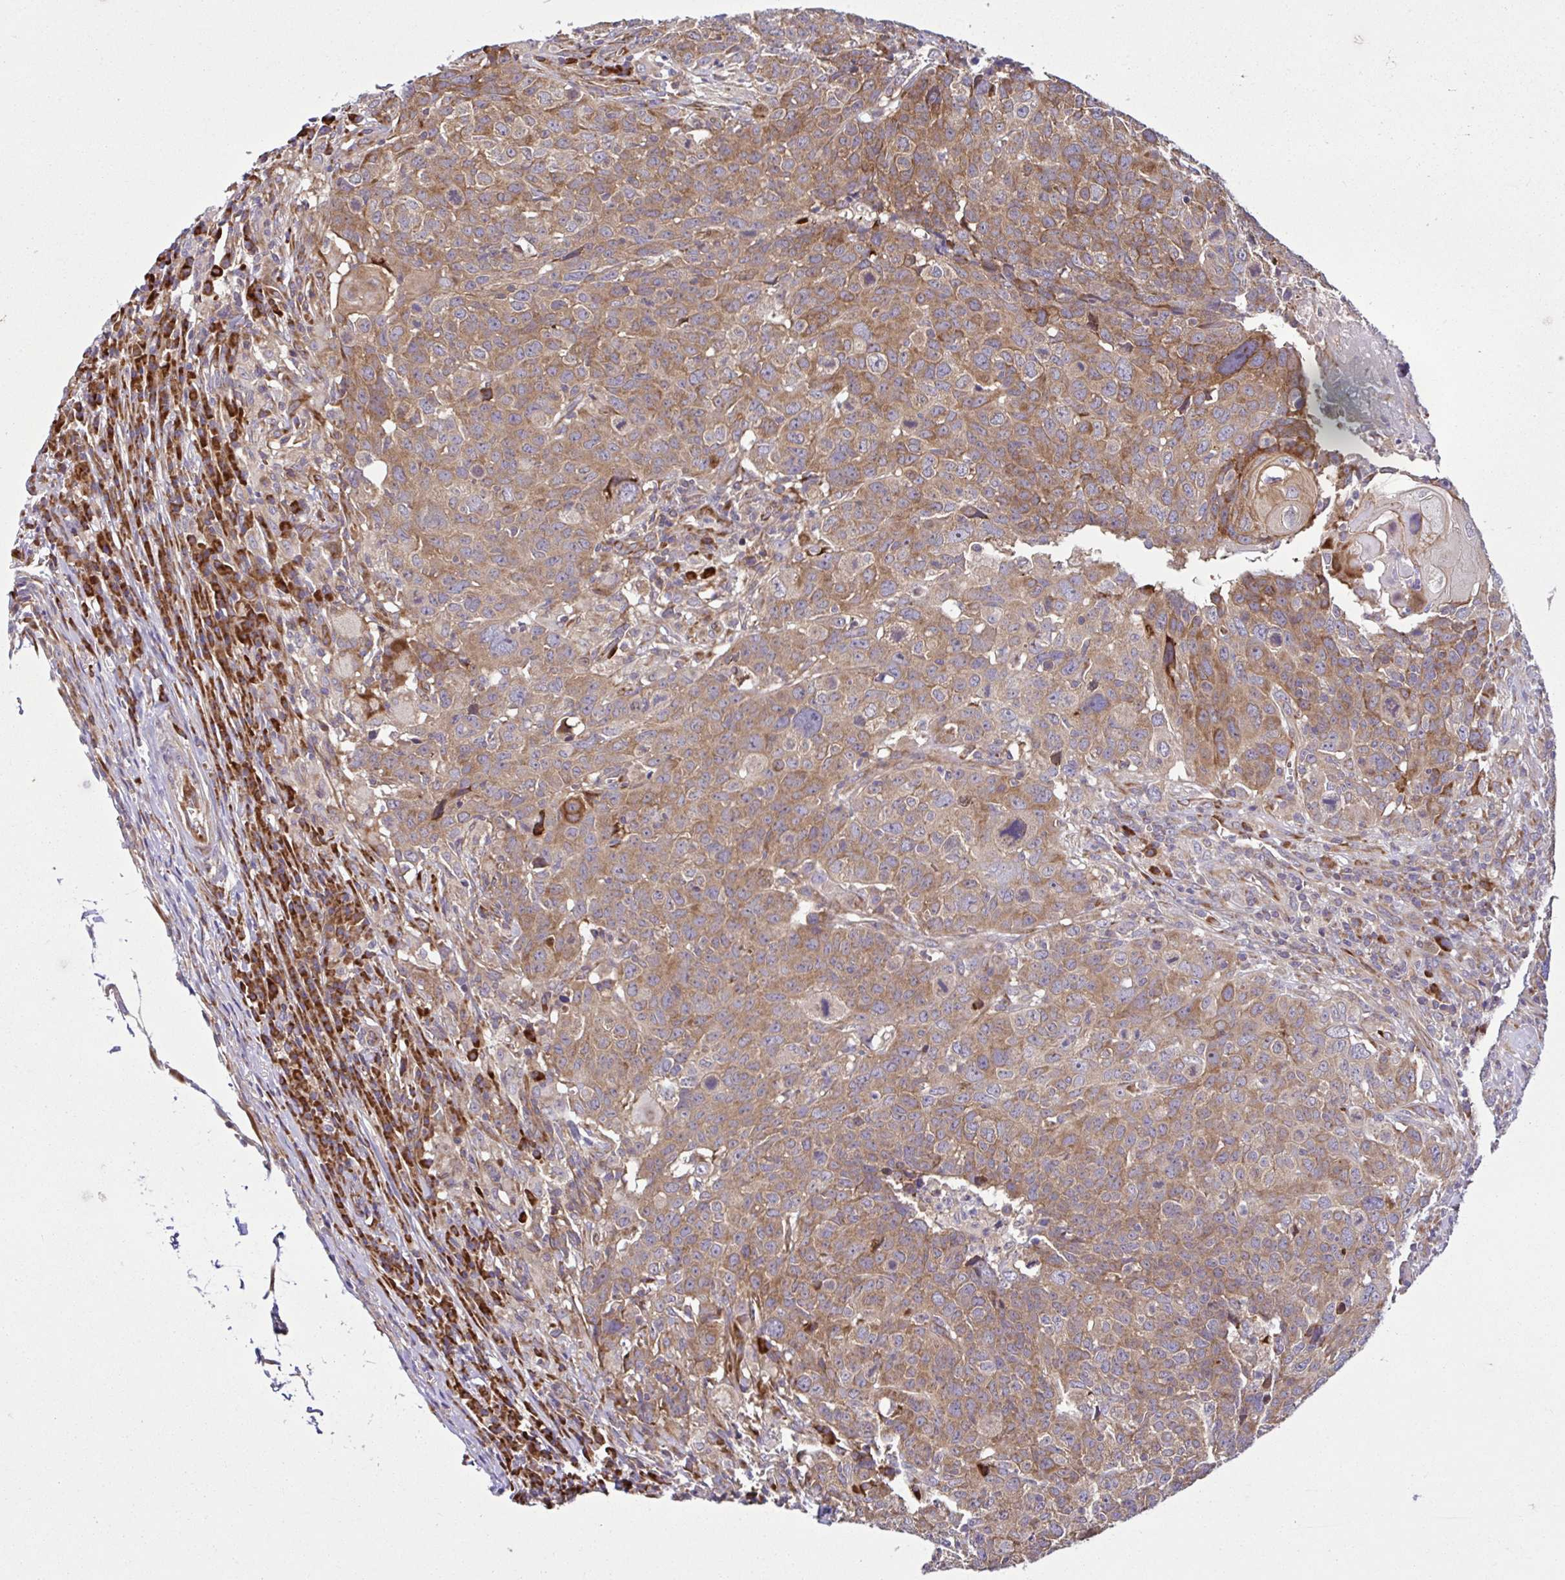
{"staining": {"intensity": "moderate", "quantity": ">75%", "location": "cytoplasmic/membranous"}, "tissue": "head and neck cancer", "cell_type": "Tumor cells", "image_type": "cancer", "snomed": [{"axis": "morphology", "description": "Normal tissue, NOS"}, {"axis": "morphology", "description": "Squamous cell carcinoma, NOS"}, {"axis": "topography", "description": "Skeletal muscle"}, {"axis": "topography", "description": "Vascular tissue"}, {"axis": "topography", "description": "Peripheral nerve tissue"}, {"axis": "topography", "description": "Head-Neck"}], "caption": "The photomicrograph shows immunohistochemical staining of head and neck cancer. There is moderate cytoplasmic/membranous staining is present in about >75% of tumor cells.", "gene": "NTPCR", "patient": {"sex": "male", "age": 66}}